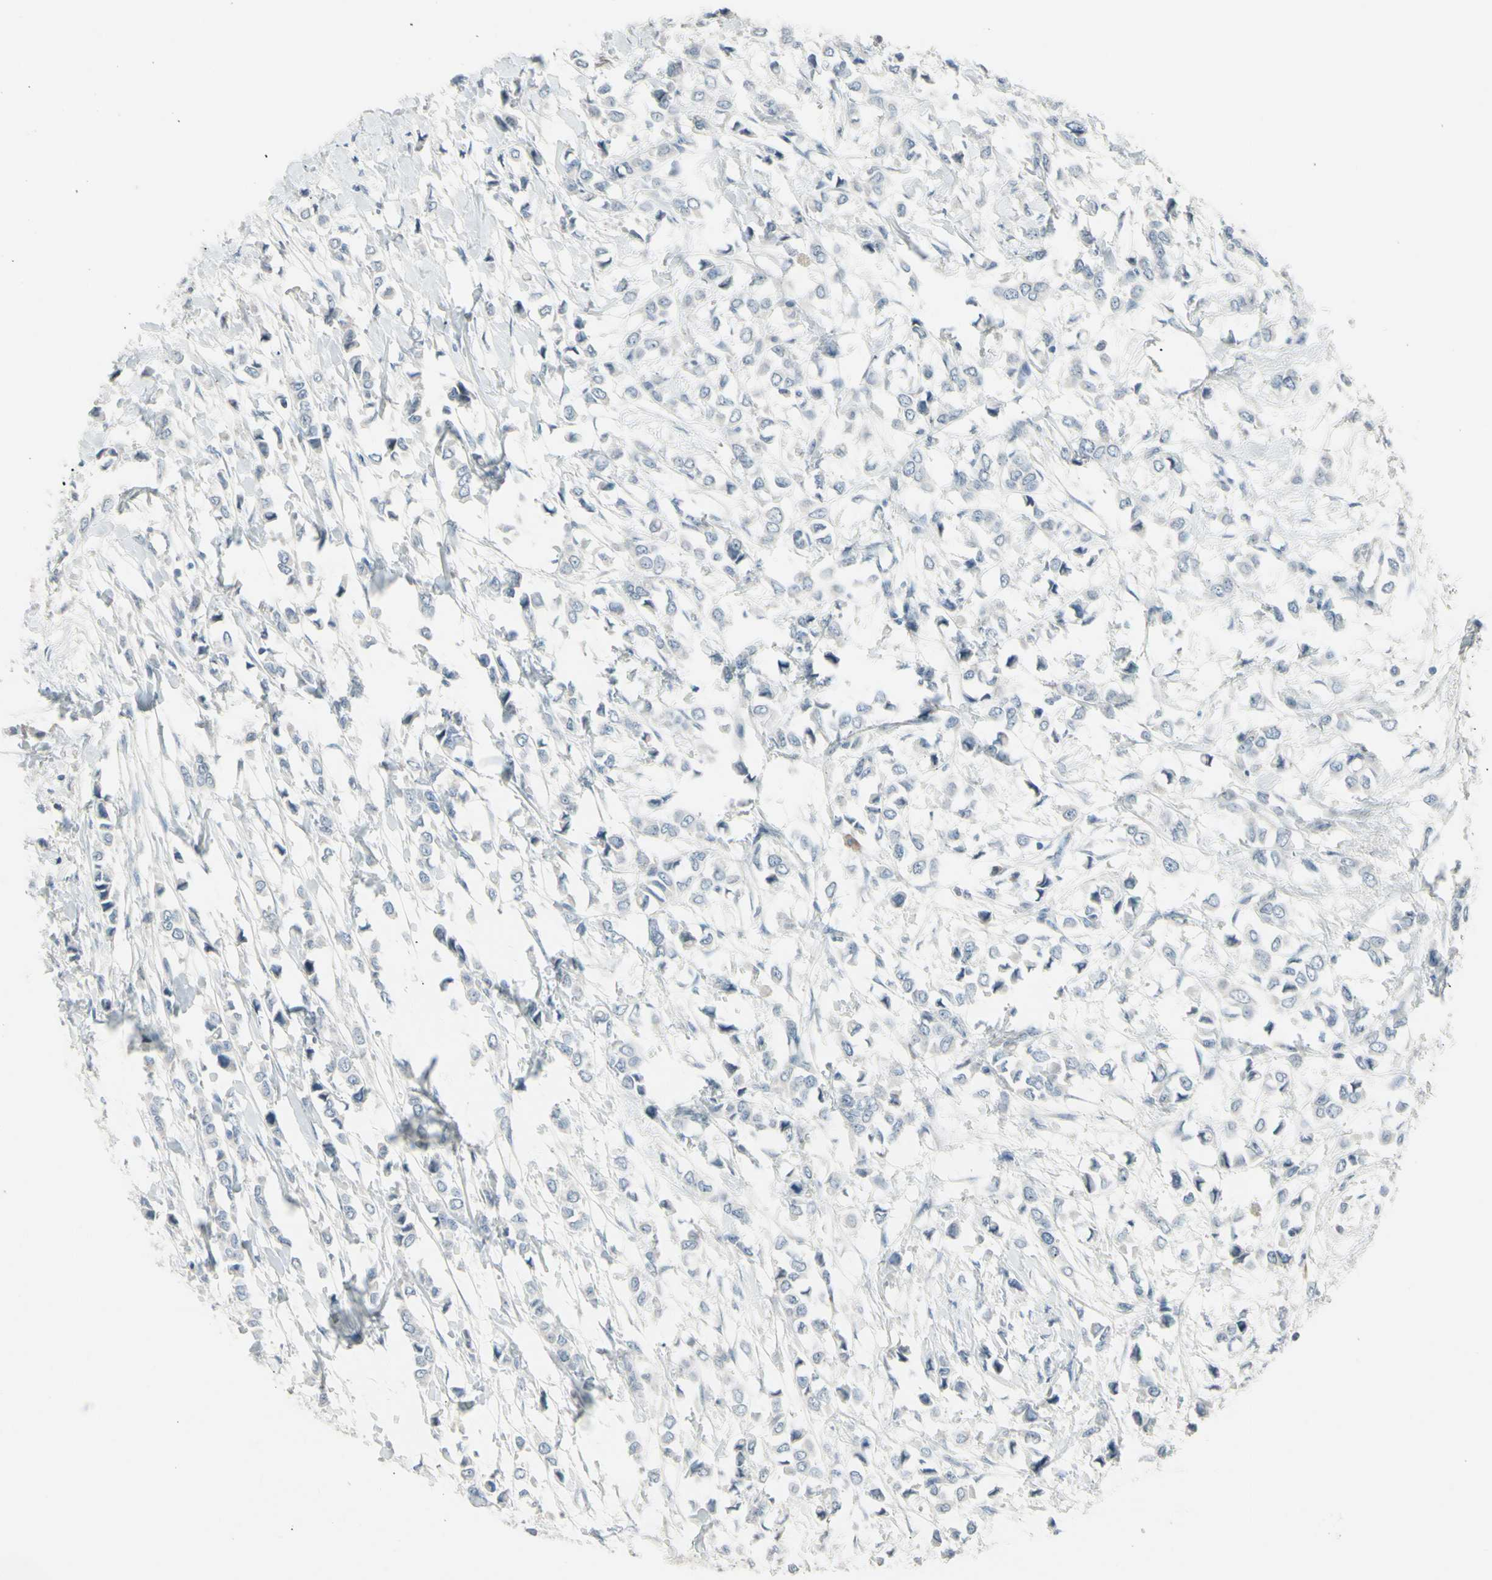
{"staining": {"intensity": "negative", "quantity": "none", "location": "none"}, "tissue": "breast cancer", "cell_type": "Tumor cells", "image_type": "cancer", "snomed": [{"axis": "morphology", "description": "Lobular carcinoma"}, {"axis": "topography", "description": "Breast"}], "caption": "This is a image of immunohistochemistry staining of breast cancer (lobular carcinoma), which shows no staining in tumor cells.", "gene": "SH3GL2", "patient": {"sex": "female", "age": 51}}